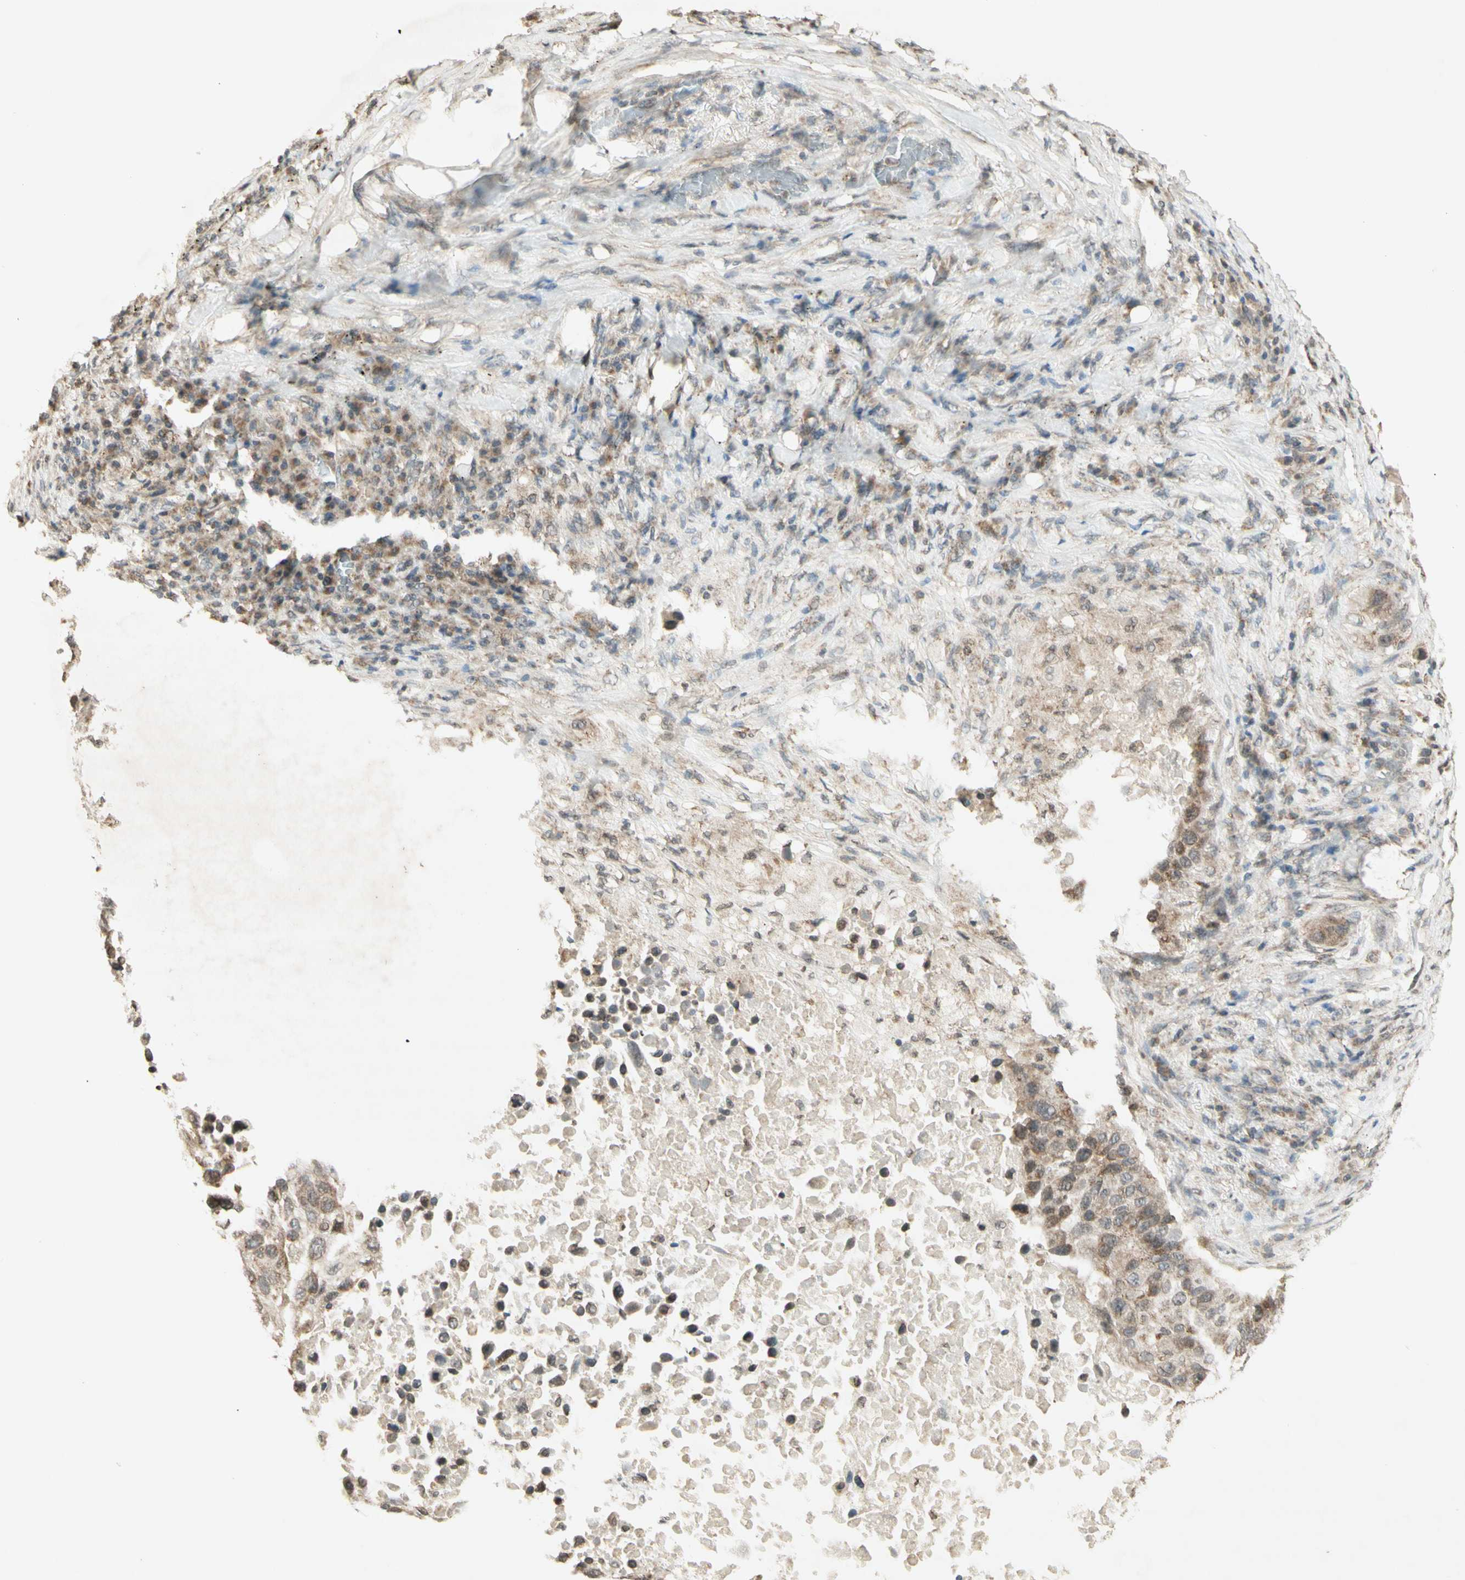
{"staining": {"intensity": "weak", "quantity": "<25%", "location": "cytoplasmic/membranous"}, "tissue": "lung cancer", "cell_type": "Tumor cells", "image_type": "cancer", "snomed": [{"axis": "morphology", "description": "Squamous cell carcinoma, NOS"}, {"axis": "topography", "description": "Lung"}], "caption": "This is an immunohistochemistry (IHC) micrograph of lung cancer. There is no positivity in tumor cells.", "gene": "CCNI", "patient": {"sex": "male", "age": 57}}